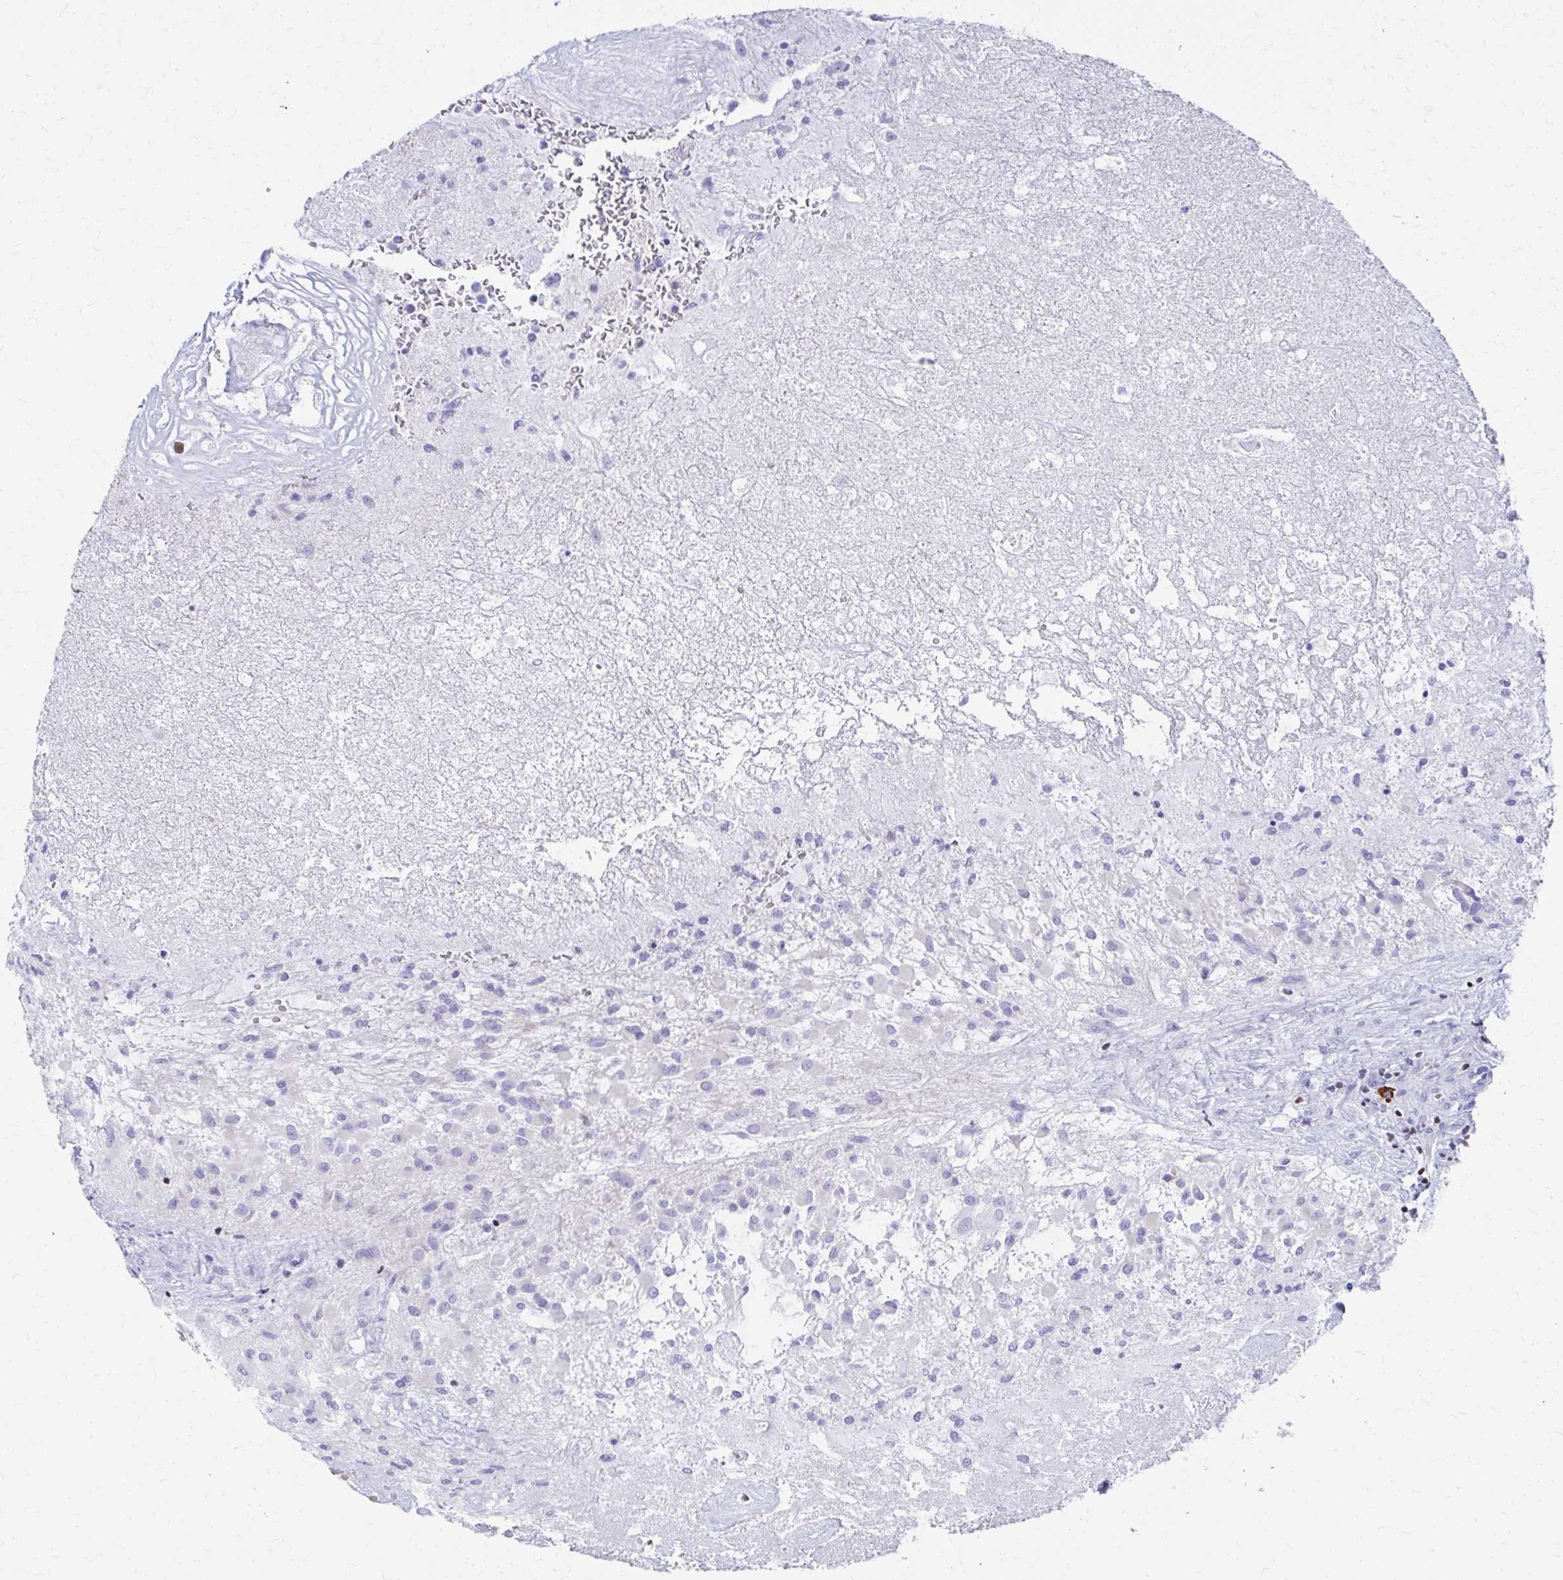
{"staining": {"intensity": "negative", "quantity": "none", "location": "none"}, "tissue": "glioma", "cell_type": "Tumor cells", "image_type": "cancer", "snomed": [{"axis": "morphology", "description": "Glioma, malignant, High grade"}, {"axis": "topography", "description": "Brain"}], "caption": "Tumor cells show no significant positivity in malignant high-grade glioma.", "gene": "RUNX3", "patient": {"sex": "female", "age": 67}}